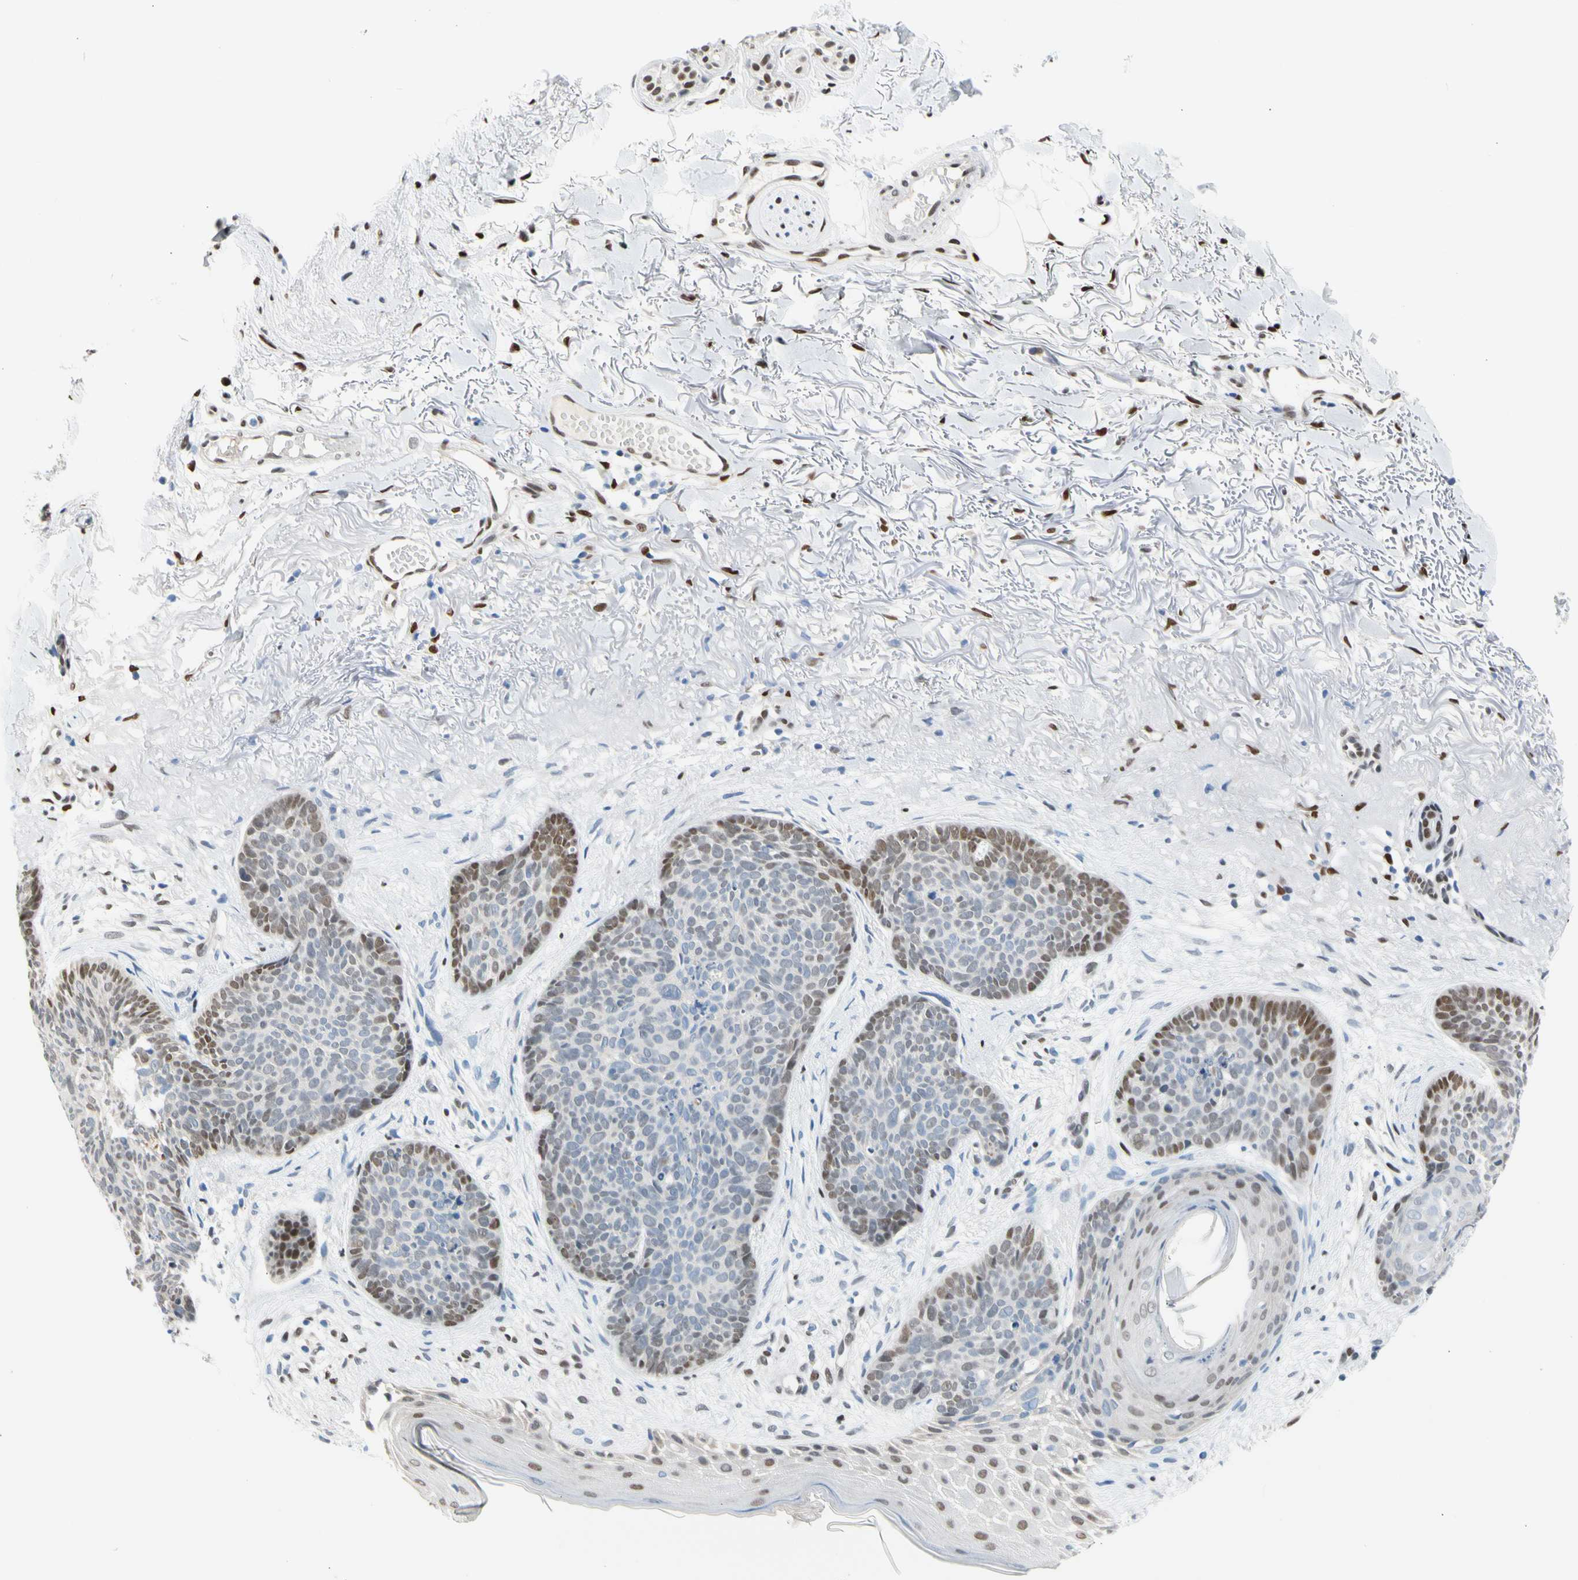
{"staining": {"intensity": "moderate", "quantity": "<25%", "location": "nuclear"}, "tissue": "skin cancer", "cell_type": "Tumor cells", "image_type": "cancer", "snomed": [{"axis": "morphology", "description": "Normal tissue, NOS"}, {"axis": "morphology", "description": "Basal cell carcinoma"}, {"axis": "topography", "description": "Skin"}], "caption": "Protein analysis of skin cancer tissue displays moderate nuclear staining in about <25% of tumor cells.", "gene": "NFIA", "patient": {"sex": "female", "age": 70}}